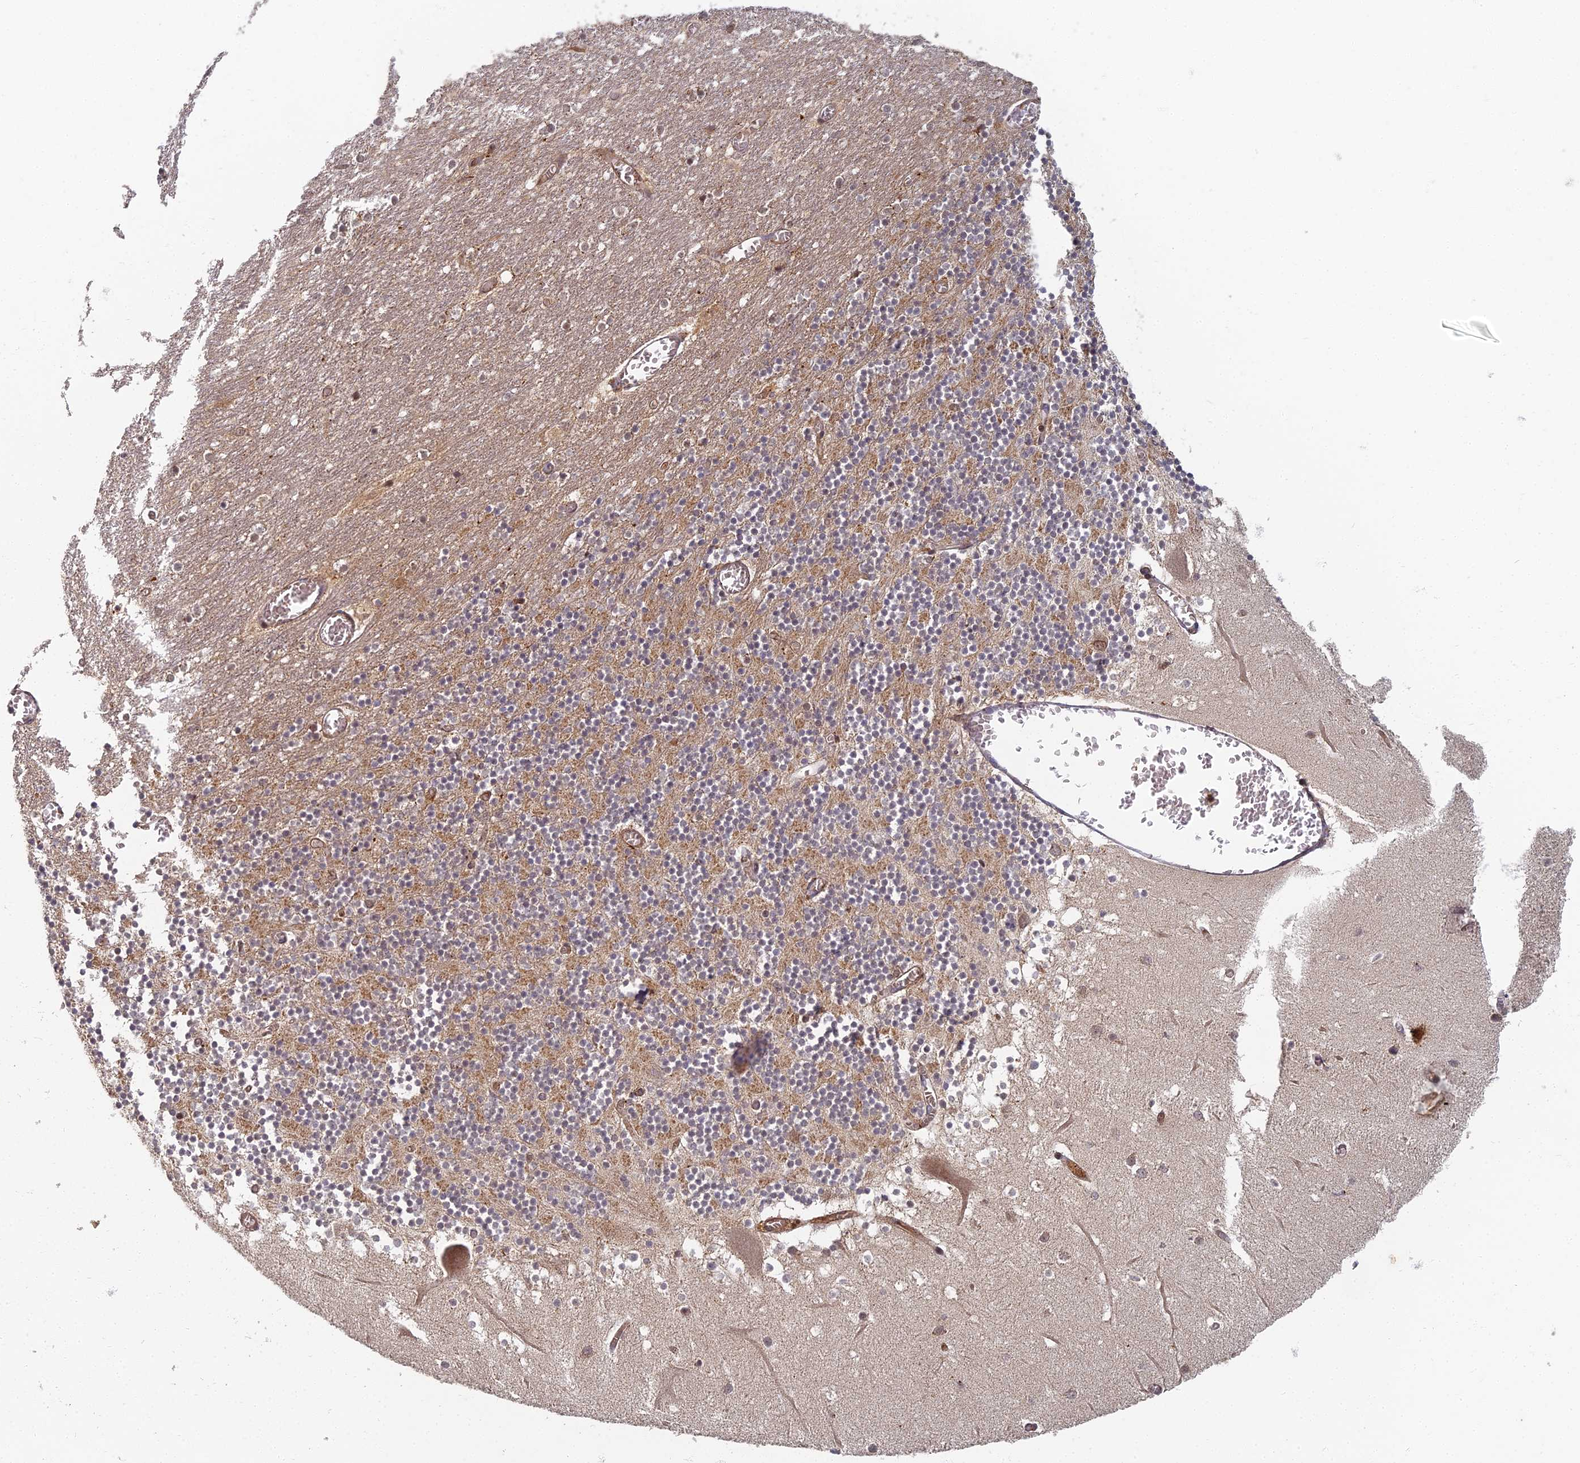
{"staining": {"intensity": "moderate", "quantity": "<25%", "location": "cytoplasmic/membranous"}, "tissue": "cerebellum", "cell_type": "Cells in granular layer", "image_type": "normal", "snomed": [{"axis": "morphology", "description": "Normal tissue, NOS"}, {"axis": "topography", "description": "Cerebellum"}], "caption": "Human cerebellum stained with a brown dye exhibits moderate cytoplasmic/membranous positive expression in approximately <25% of cells in granular layer.", "gene": "INO80D", "patient": {"sex": "female", "age": 28}}